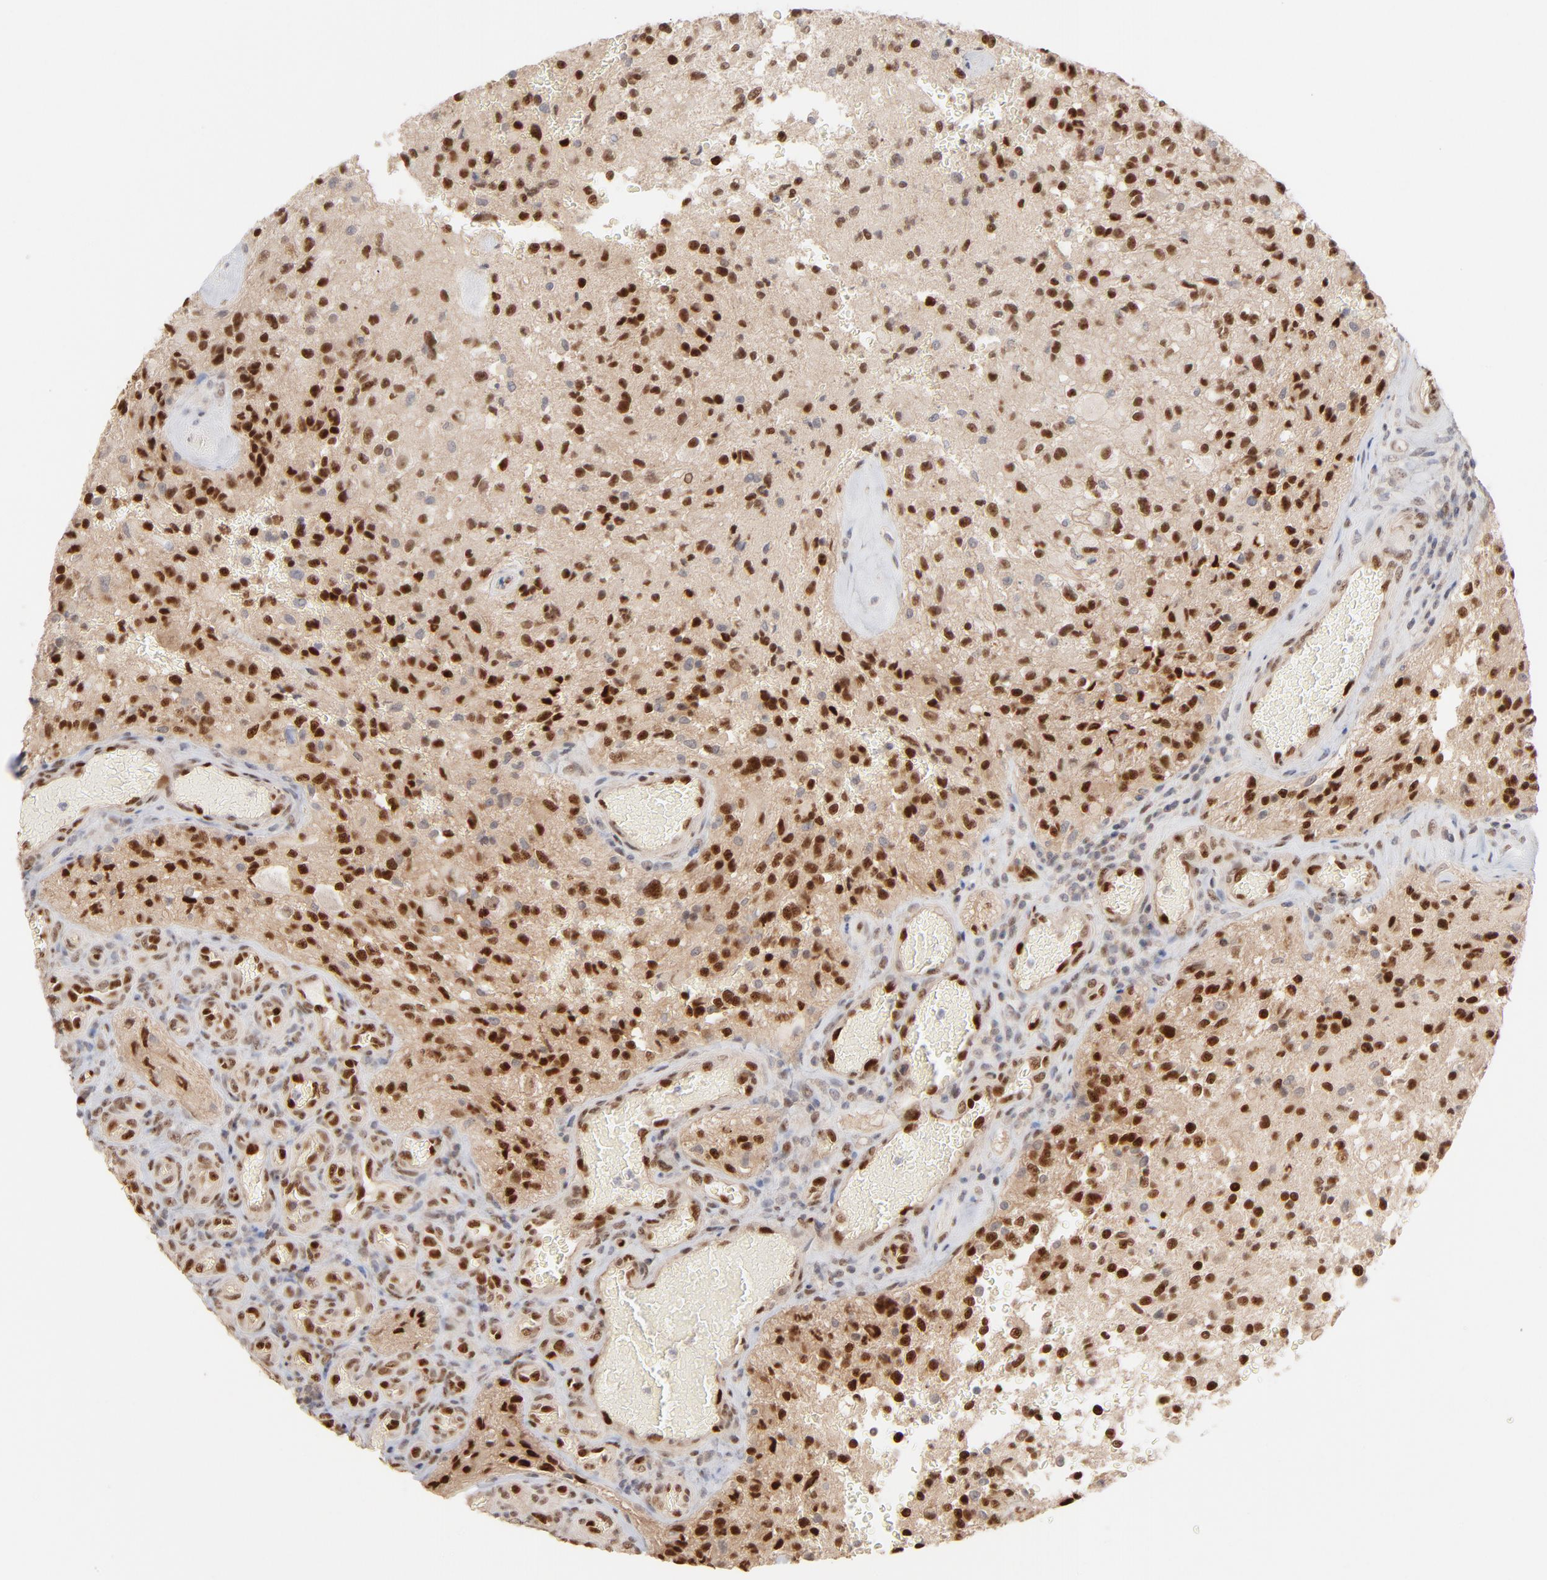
{"staining": {"intensity": "strong", "quantity": ">75%", "location": "nuclear"}, "tissue": "glioma", "cell_type": "Tumor cells", "image_type": "cancer", "snomed": [{"axis": "morphology", "description": "Normal tissue, NOS"}, {"axis": "morphology", "description": "Glioma, malignant, High grade"}, {"axis": "topography", "description": "Cerebral cortex"}], "caption": "This is an image of immunohistochemistry (IHC) staining of glioma, which shows strong staining in the nuclear of tumor cells.", "gene": "NFIB", "patient": {"sex": "male", "age": 56}}